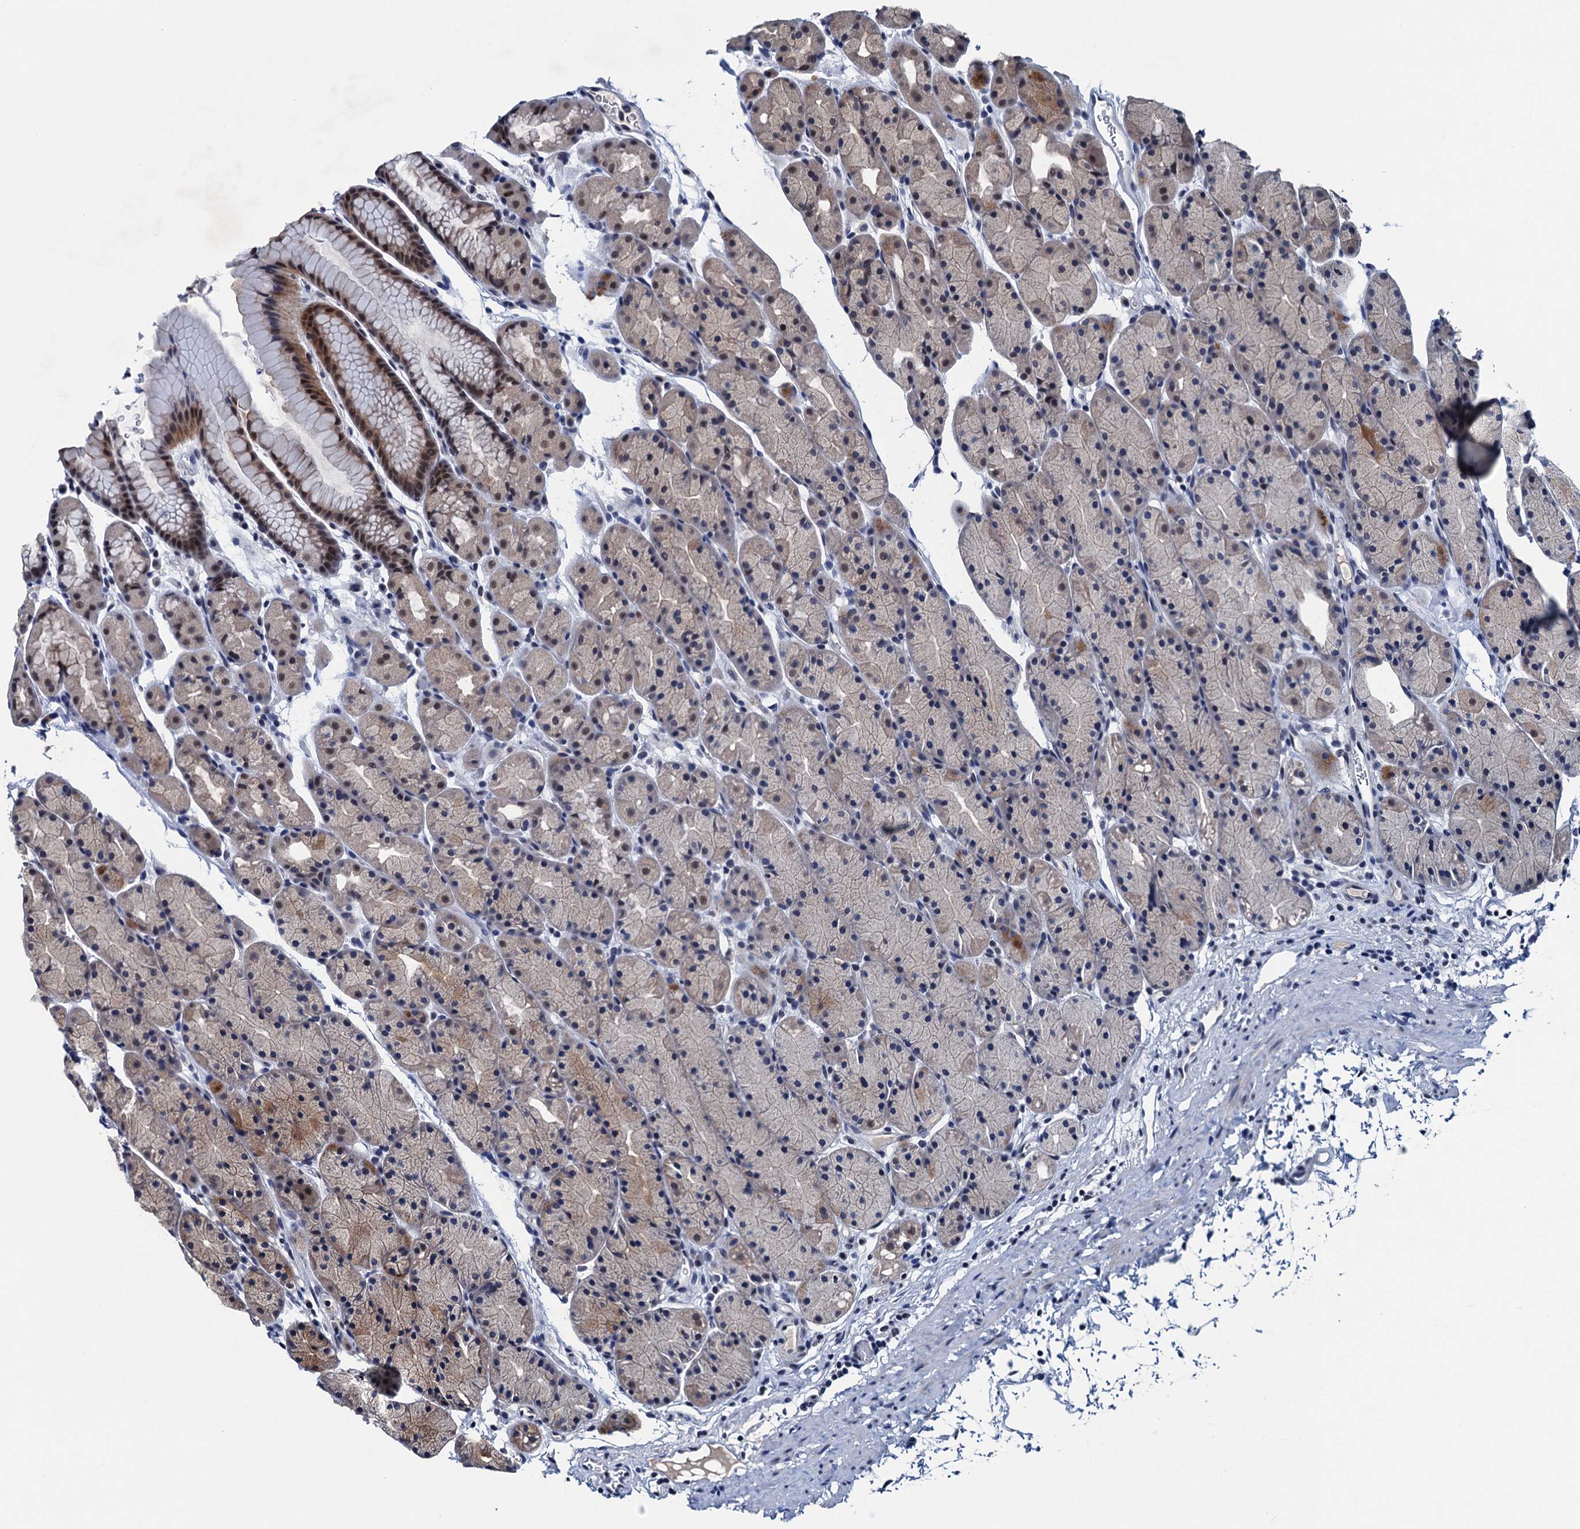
{"staining": {"intensity": "moderate", "quantity": "25%-75%", "location": "cytoplasmic/membranous,nuclear"}, "tissue": "stomach", "cell_type": "Glandular cells", "image_type": "normal", "snomed": [{"axis": "morphology", "description": "Normal tissue, NOS"}, {"axis": "topography", "description": "Stomach, upper"}, {"axis": "topography", "description": "Stomach"}], "caption": "Approximately 25%-75% of glandular cells in benign stomach exhibit moderate cytoplasmic/membranous,nuclear protein staining as visualized by brown immunohistochemical staining.", "gene": "FNBP4", "patient": {"sex": "male", "age": 47}}